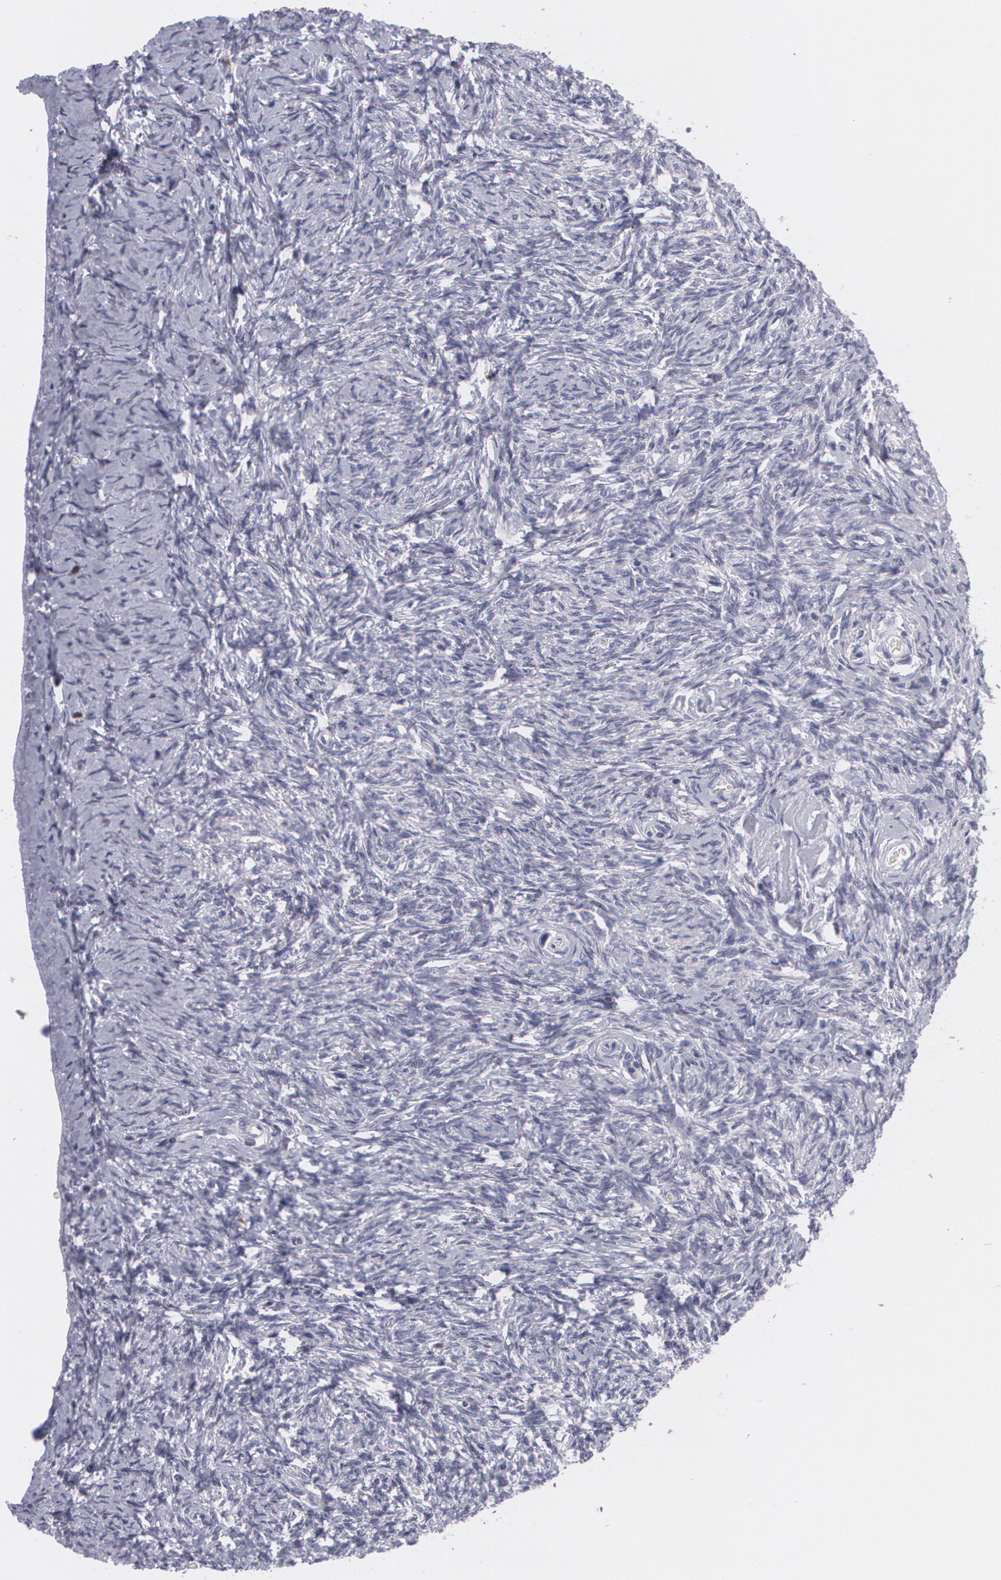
{"staining": {"intensity": "negative", "quantity": "none", "location": "none"}, "tissue": "ovary", "cell_type": "Follicle cells", "image_type": "normal", "snomed": [{"axis": "morphology", "description": "Normal tissue, NOS"}, {"axis": "topography", "description": "Ovary"}], "caption": "The immunohistochemistry (IHC) micrograph has no significant staining in follicle cells of ovary. Brightfield microscopy of immunohistochemistry stained with DAB (3,3'-diaminobenzidine) (brown) and hematoxylin (blue), captured at high magnification.", "gene": "MBNL3", "patient": {"sex": "female", "age": 53}}